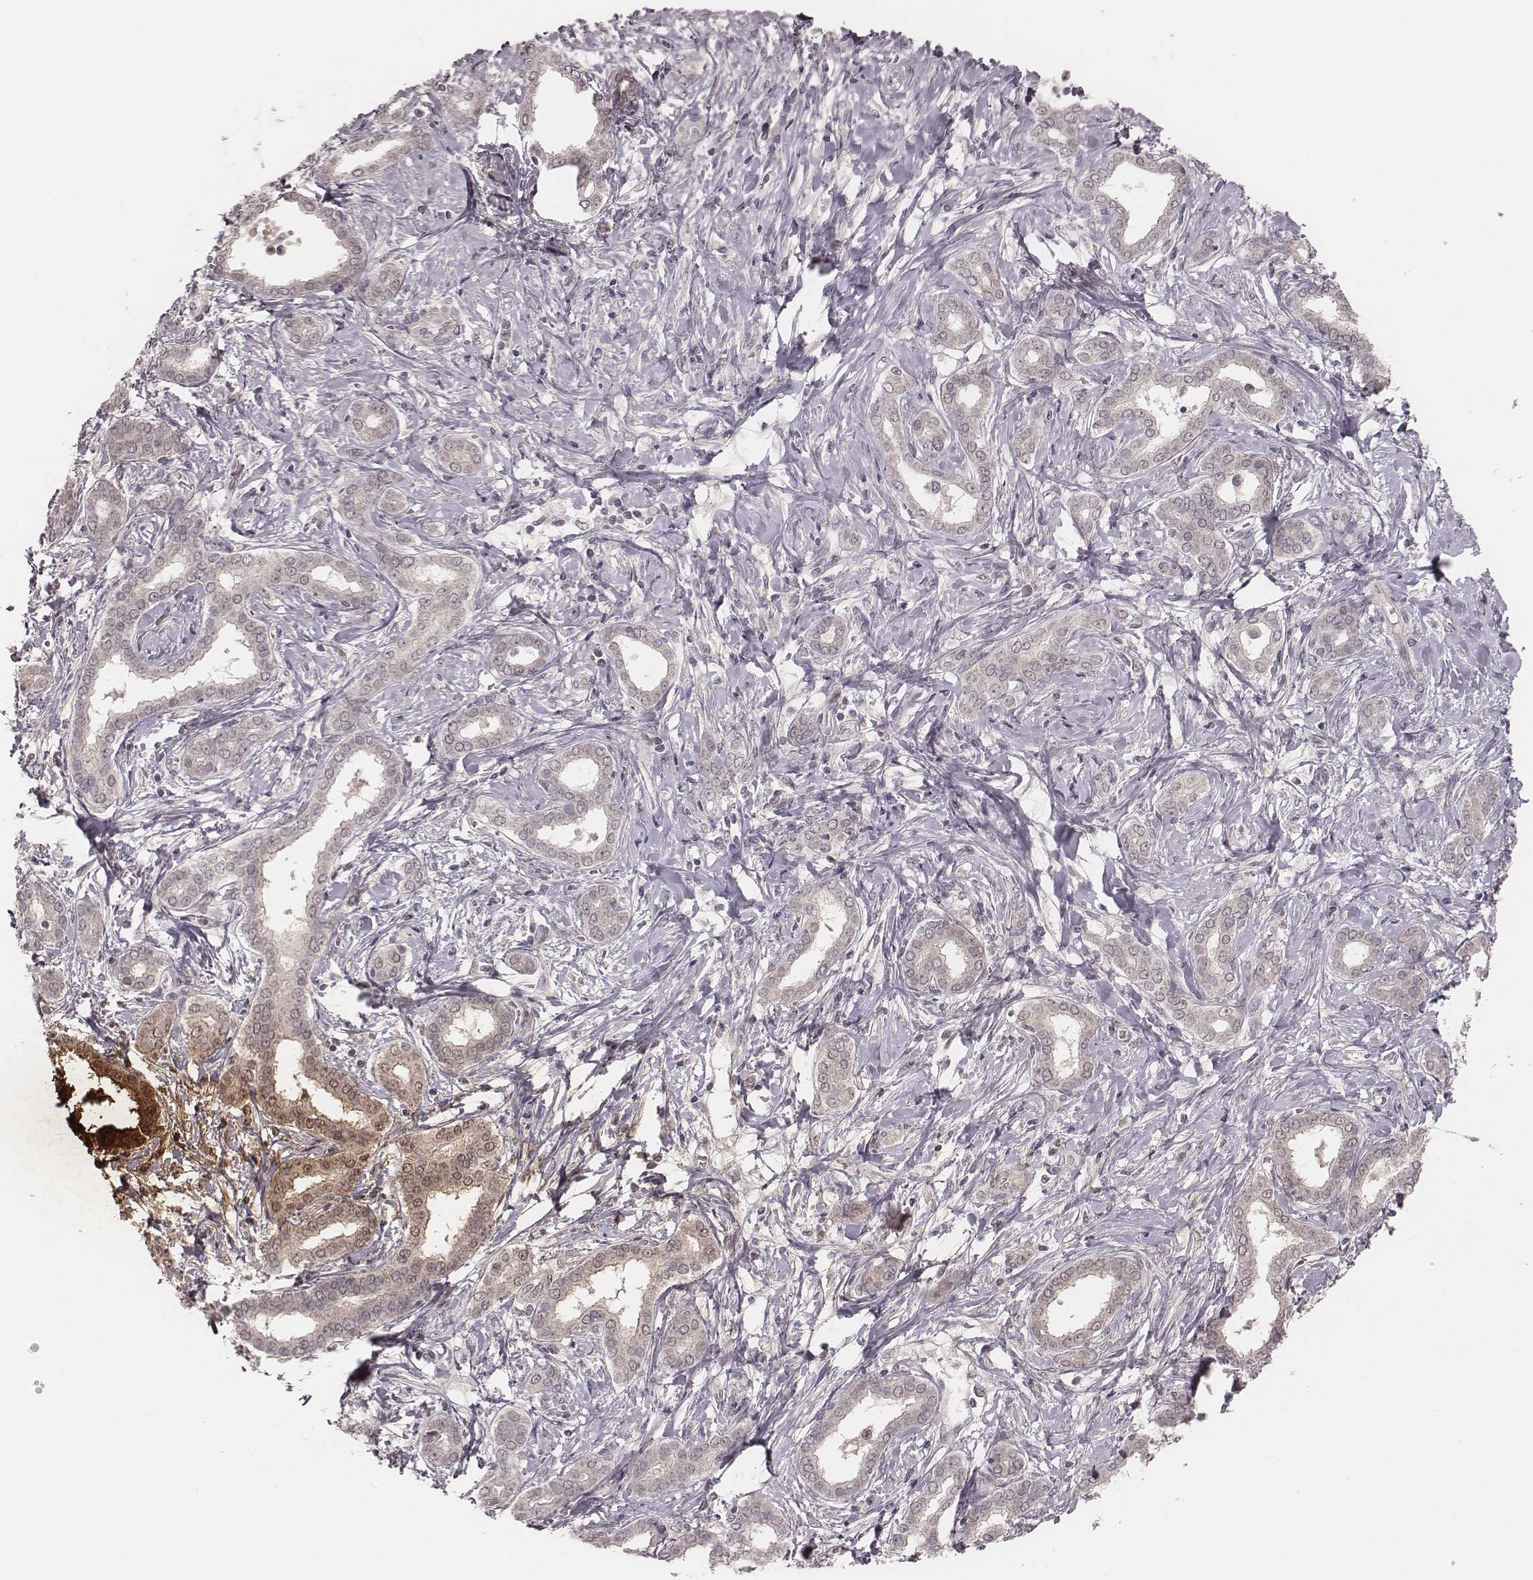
{"staining": {"intensity": "negative", "quantity": "none", "location": "none"}, "tissue": "liver cancer", "cell_type": "Tumor cells", "image_type": "cancer", "snomed": [{"axis": "morphology", "description": "Cholangiocarcinoma"}, {"axis": "topography", "description": "Liver"}], "caption": "Liver cholangiocarcinoma was stained to show a protein in brown. There is no significant staining in tumor cells.", "gene": "LY6K", "patient": {"sex": "female", "age": 47}}